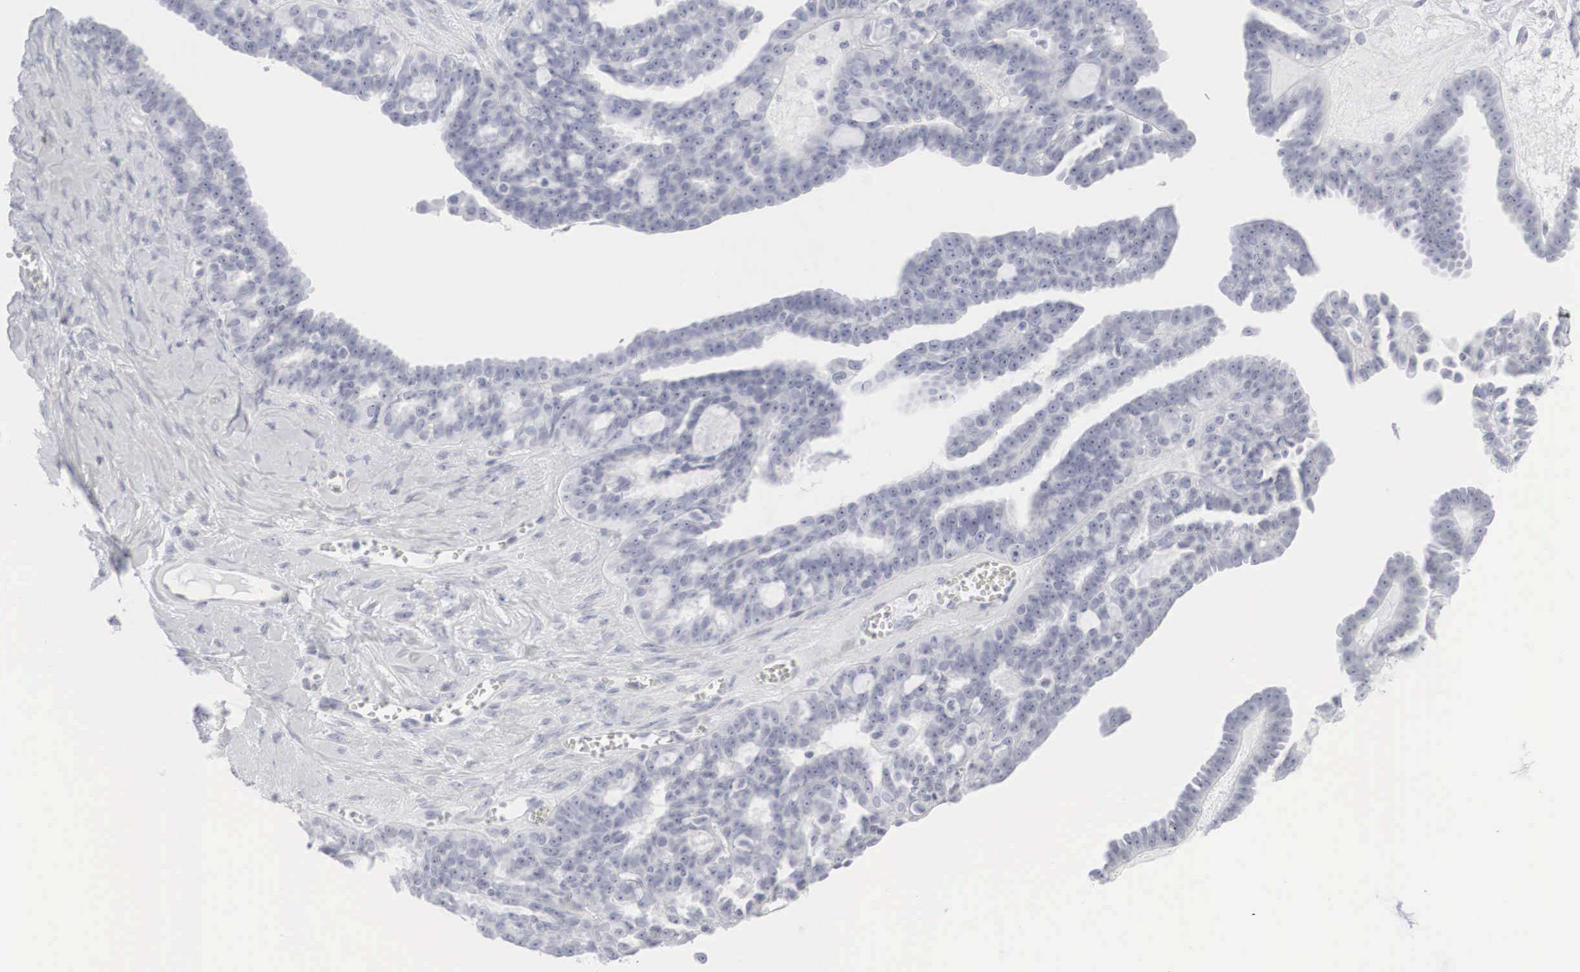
{"staining": {"intensity": "negative", "quantity": "none", "location": "none"}, "tissue": "ovarian cancer", "cell_type": "Tumor cells", "image_type": "cancer", "snomed": [{"axis": "morphology", "description": "Cystadenocarcinoma, serous, NOS"}, {"axis": "topography", "description": "Ovary"}], "caption": "Immunohistochemistry histopathology image of neoplastic tissue: human ovarian serous cystadenocarcinoma stained with DAB (3,3'-diaminobenzidine) reveals no significant protein positivity in tumor cells.", "gene": "KRT14", "patient": {"sex": "female", "age": 71}}